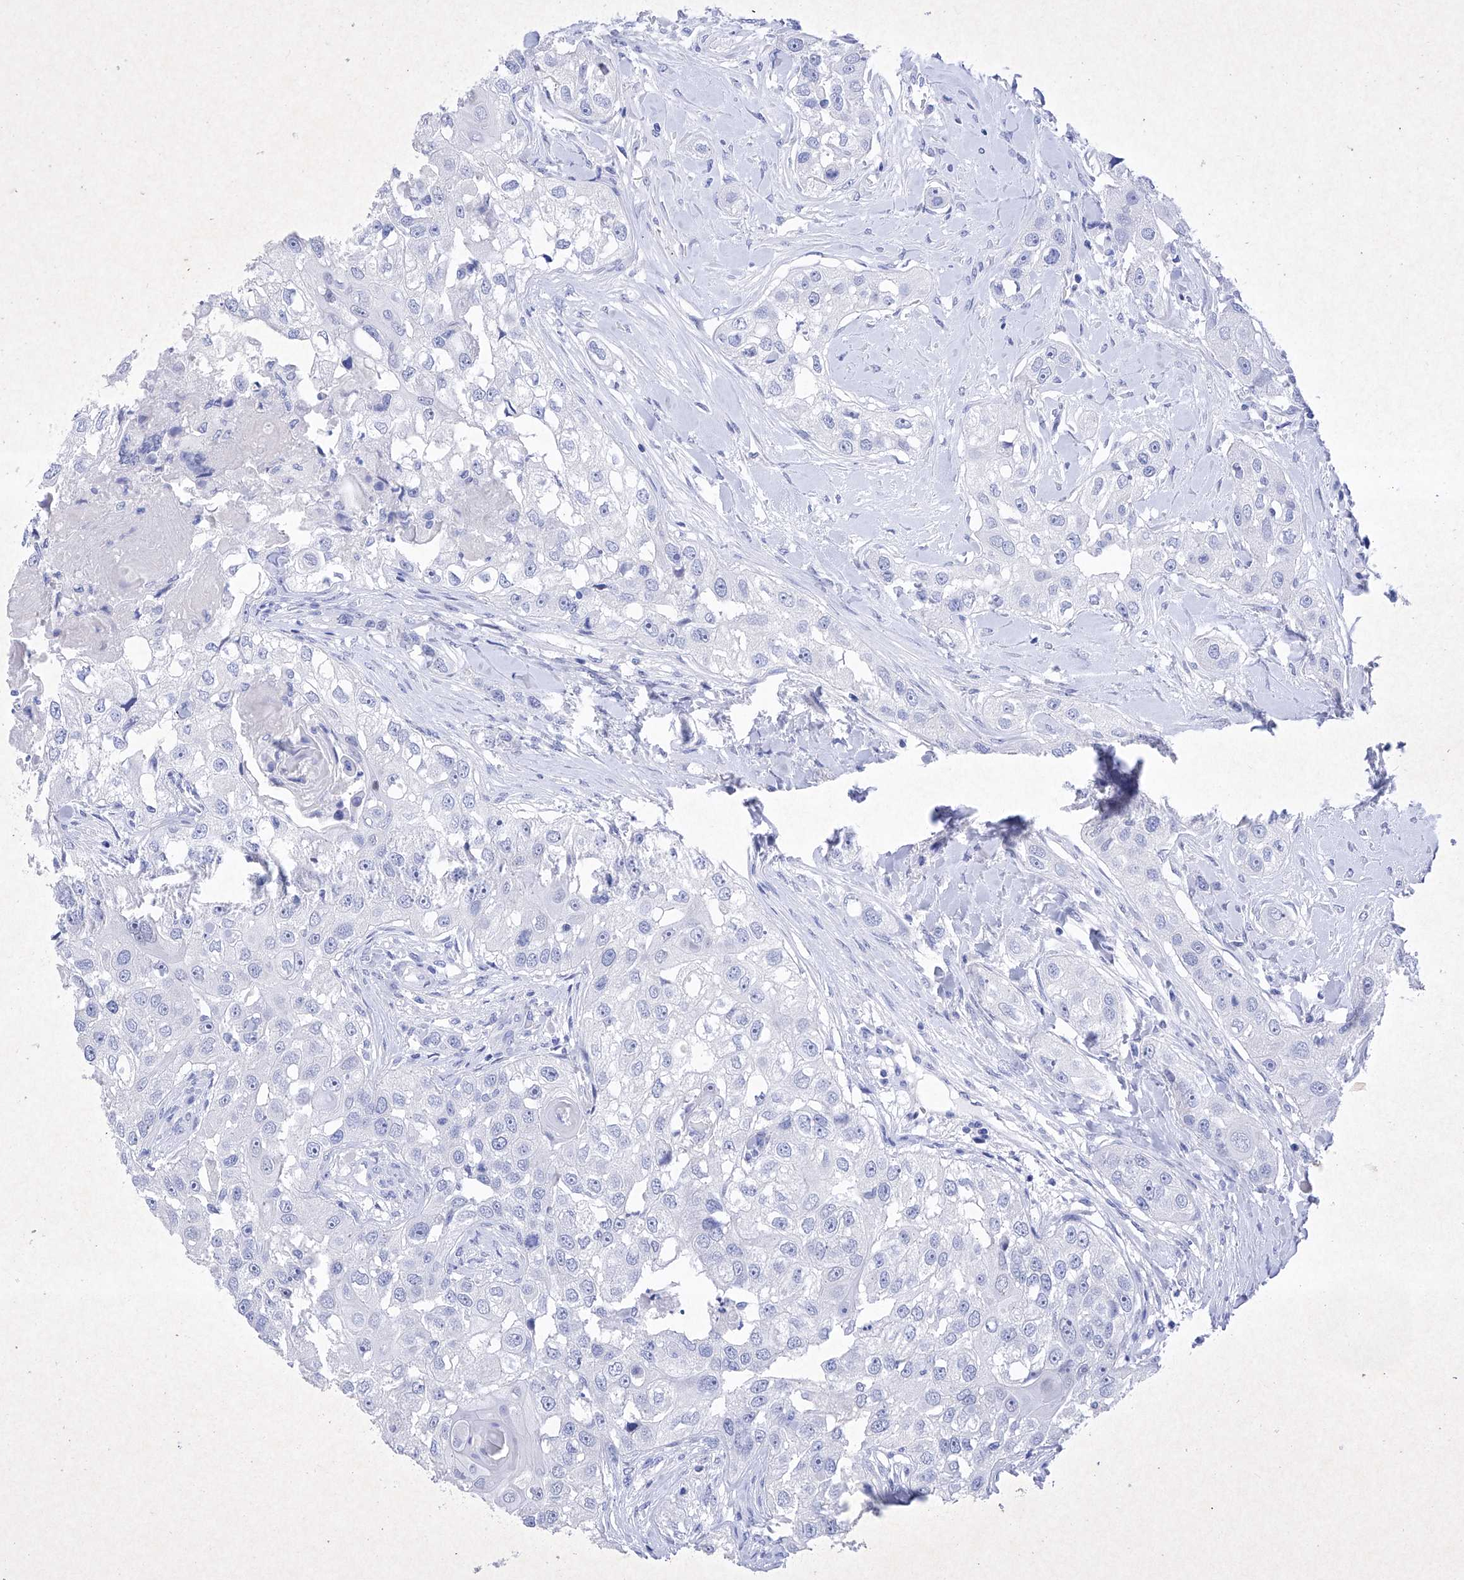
{"staining": {"intensity": "negative", "quantity": "none", "location": "none"}, "tissue": "head and neck cancer", "cell_type": "Tumor cells", "image_type": "cancer", "snomed": [{"axis": "morphology", "description": "Normal tissue, NOS"}, {"axis": "morphology", "description": "Squamous cell carcinoma, NOS"}, {"axis": "topography", "description": "Skeletal muscle"}, {"axis": "topography", "description": "Head-Neck"}], "caption": "Tumor cells are negative for brown protein staining in head and neck squamous cell carcinoma.", "gene": "BARX2", "patient": {"sex": "male", "age": 51}}